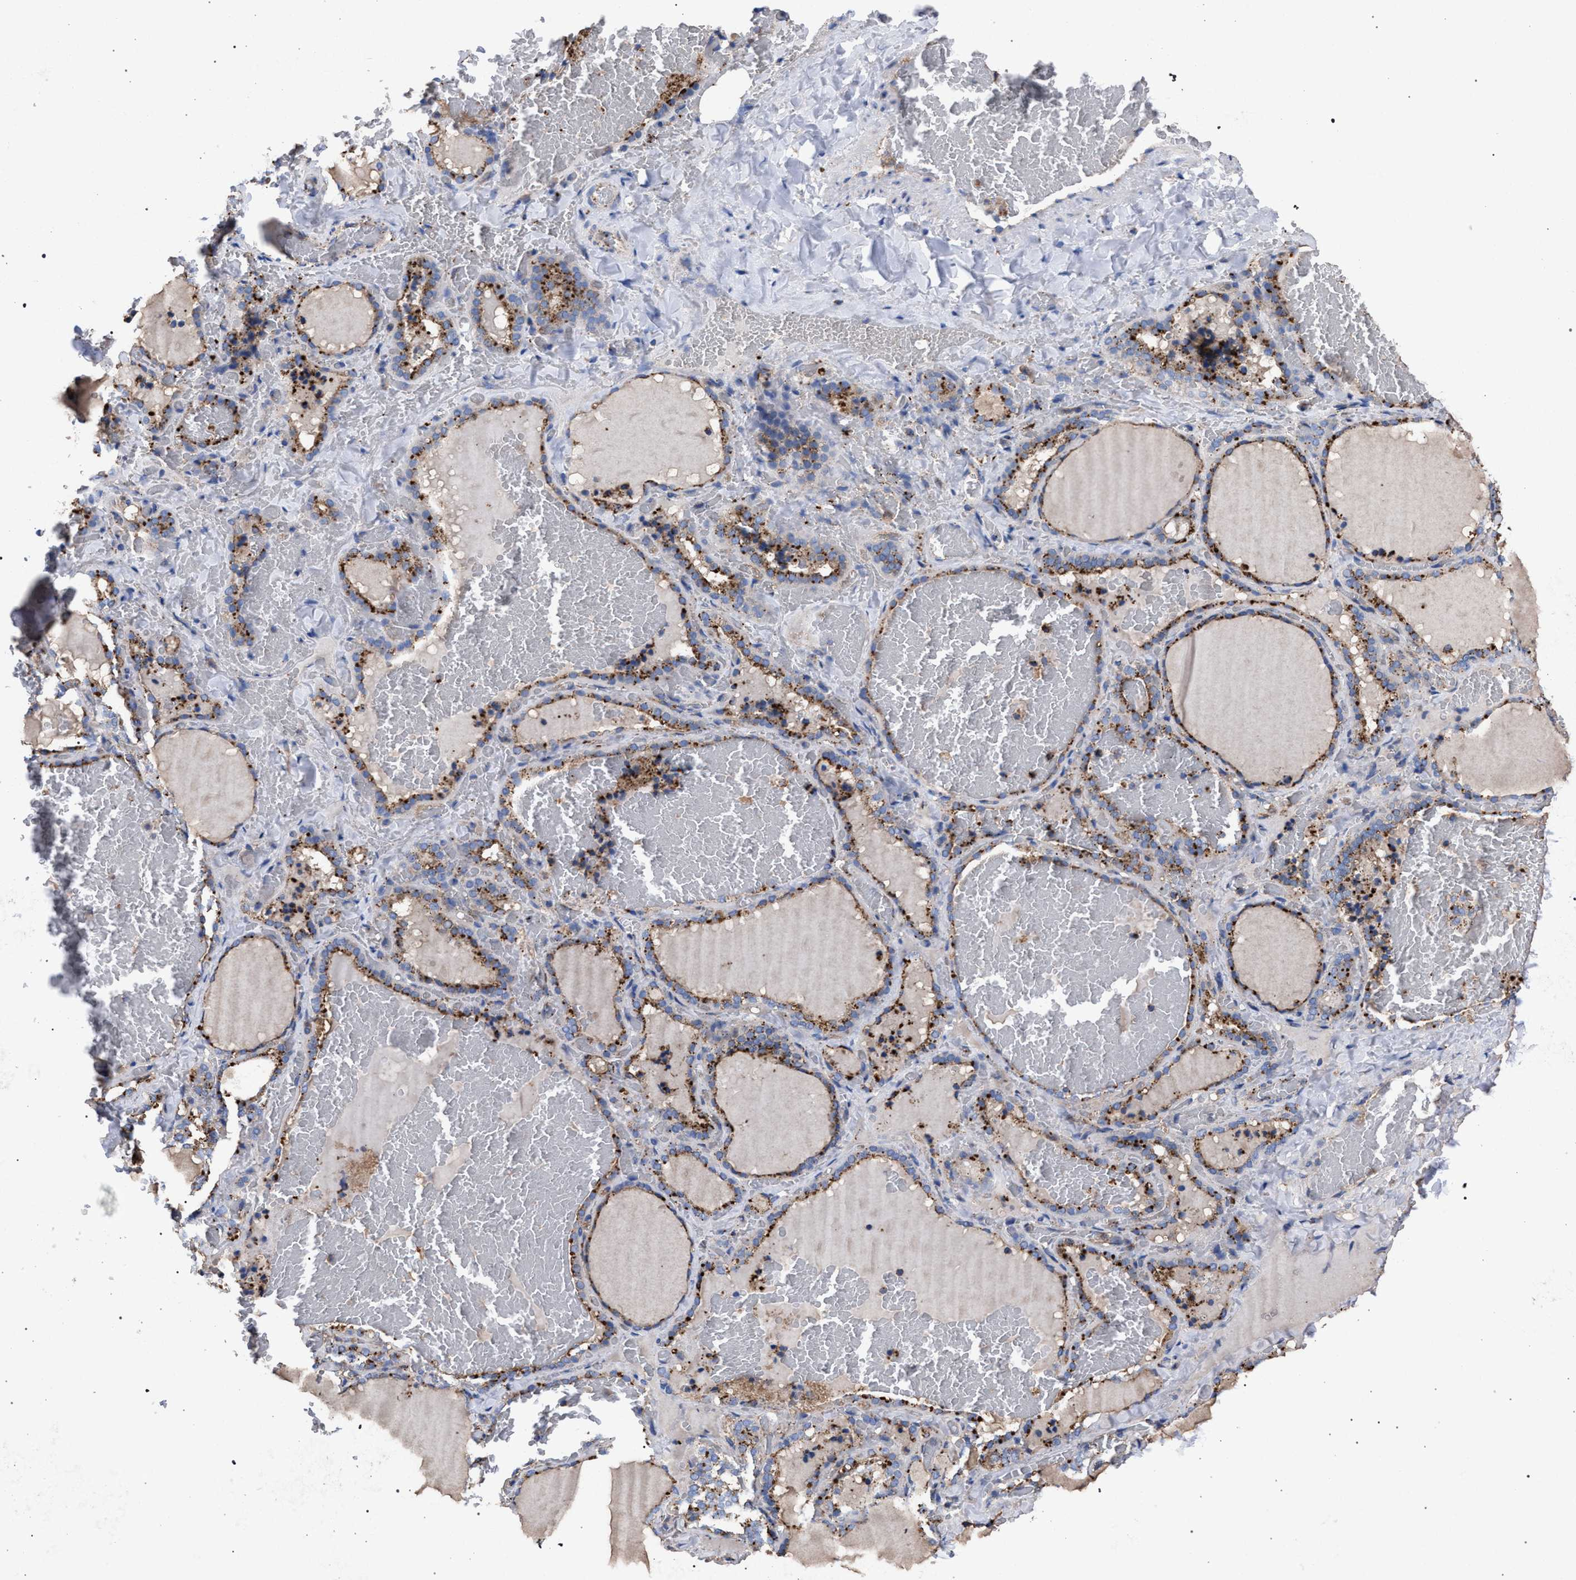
{"staining": {"intensity": "strong", "quantity": ">75%", "location": "cytoplasmic/membranous"}, "tissue": "thyroid gland", "cell_type": "Glandular cells", "image_type": "normal", "snomed": [{"axis": "morphology", "description": "Normal tissue, NOS"}, {"axis": "topography", "description": "Thyroid gland"}], "caption": "Protein expression analysis of unremarkable thyroid gland reveals strong cytoplasmic/membranous expression in about >75% of glandular cells. The staining is performed using DAB brown chromogen to label protein expression. The nuclei are counter-stained blue using hematoxylin.", "gene": "PPT1", "patient": {"sex": "female", "age": 22}}